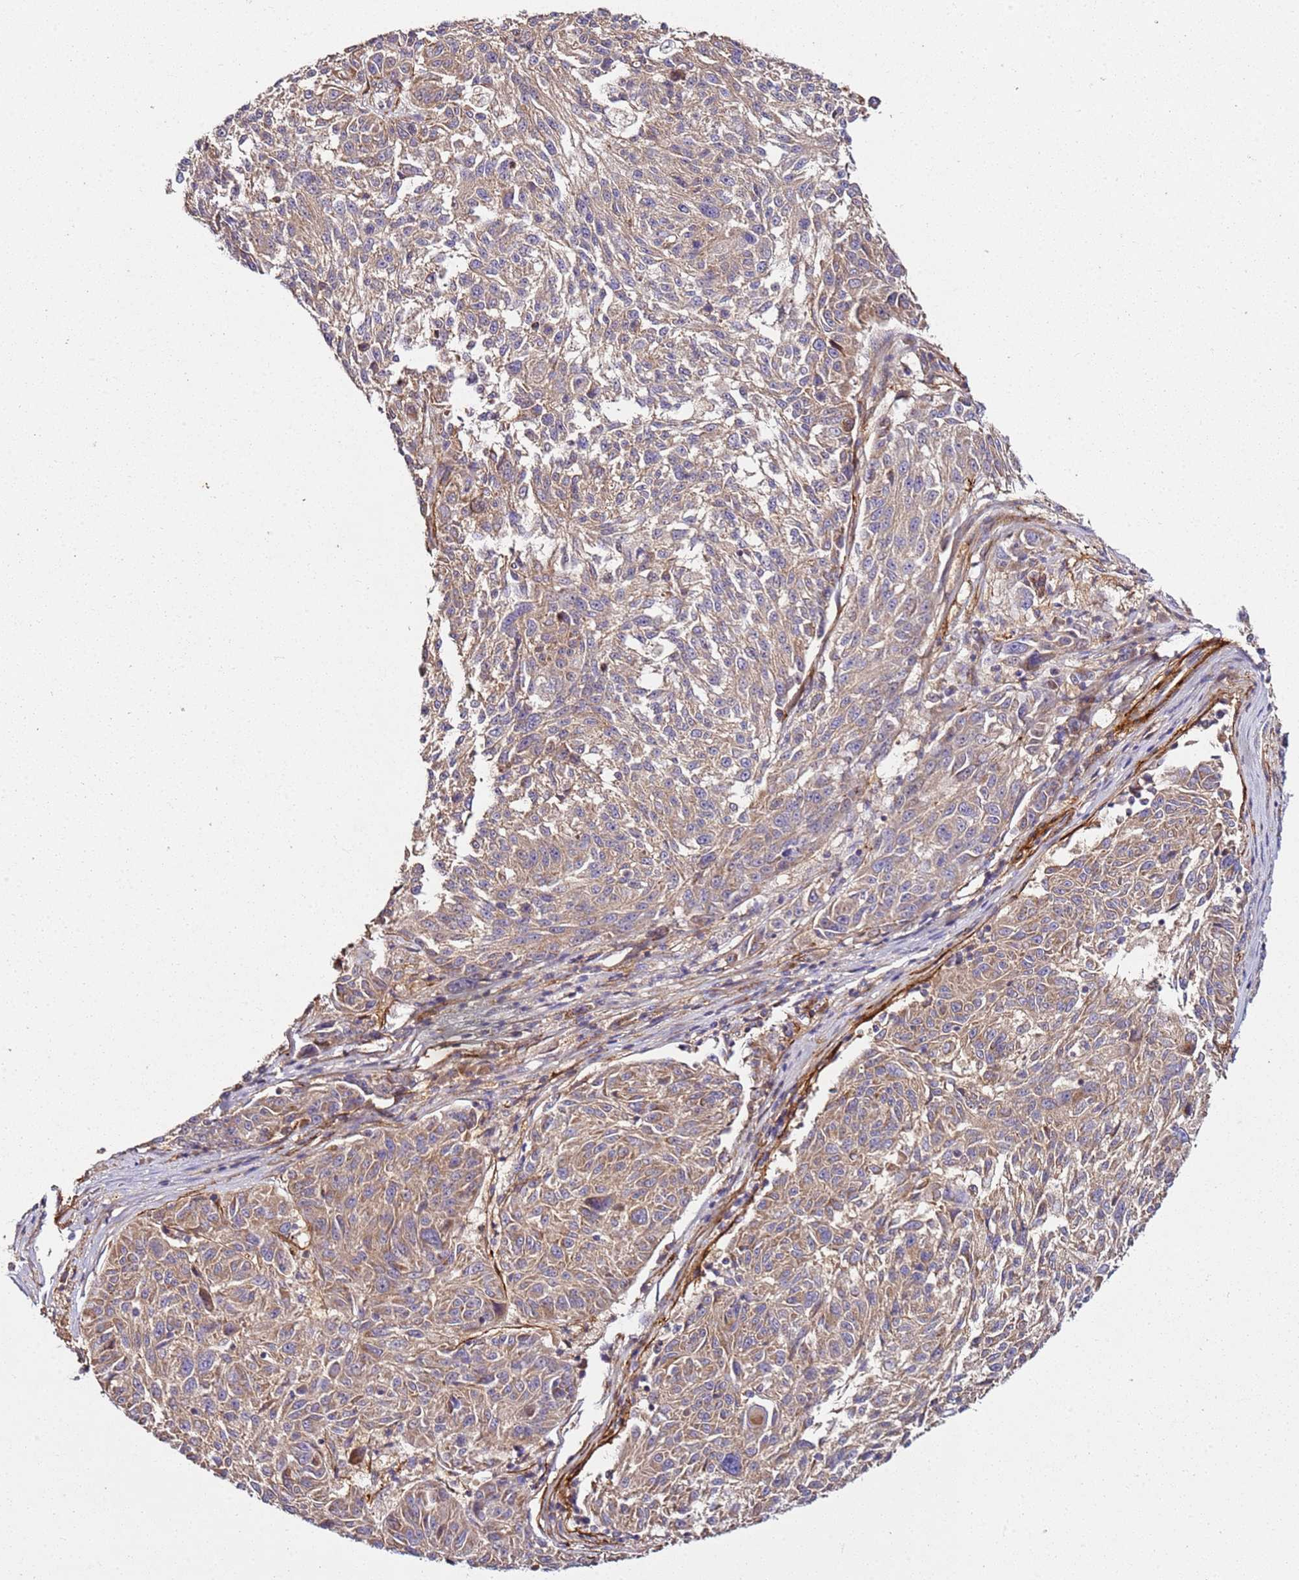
{"staining": {"intensity": "weak", "quantity": ">75%", "location": "cytoplasmic/membranous"}, "tissue": "melanoma", "cell_type": "Tumor cells", "image_type": "cancer", "snomed": [{"axis": "morphology", "description": "Malignant melanoma, NOS"}, {"axis": "topography", "description": "Skin"}], "caption": "Melanoma stained with DAB (3,3'-diaminobenzidine) immunohistochemistry reveals low levels of weak cytoplasmic/membranous positivity in about >75% of tumor cells. The staining was performed using DAB to visualize the protein expression in brown, while the nuclei were stained in blue with hematoxylin (Magnification: 20x).", "gene": "KRTAP21-3", "patient": {"sex": "male", "age": 53}}